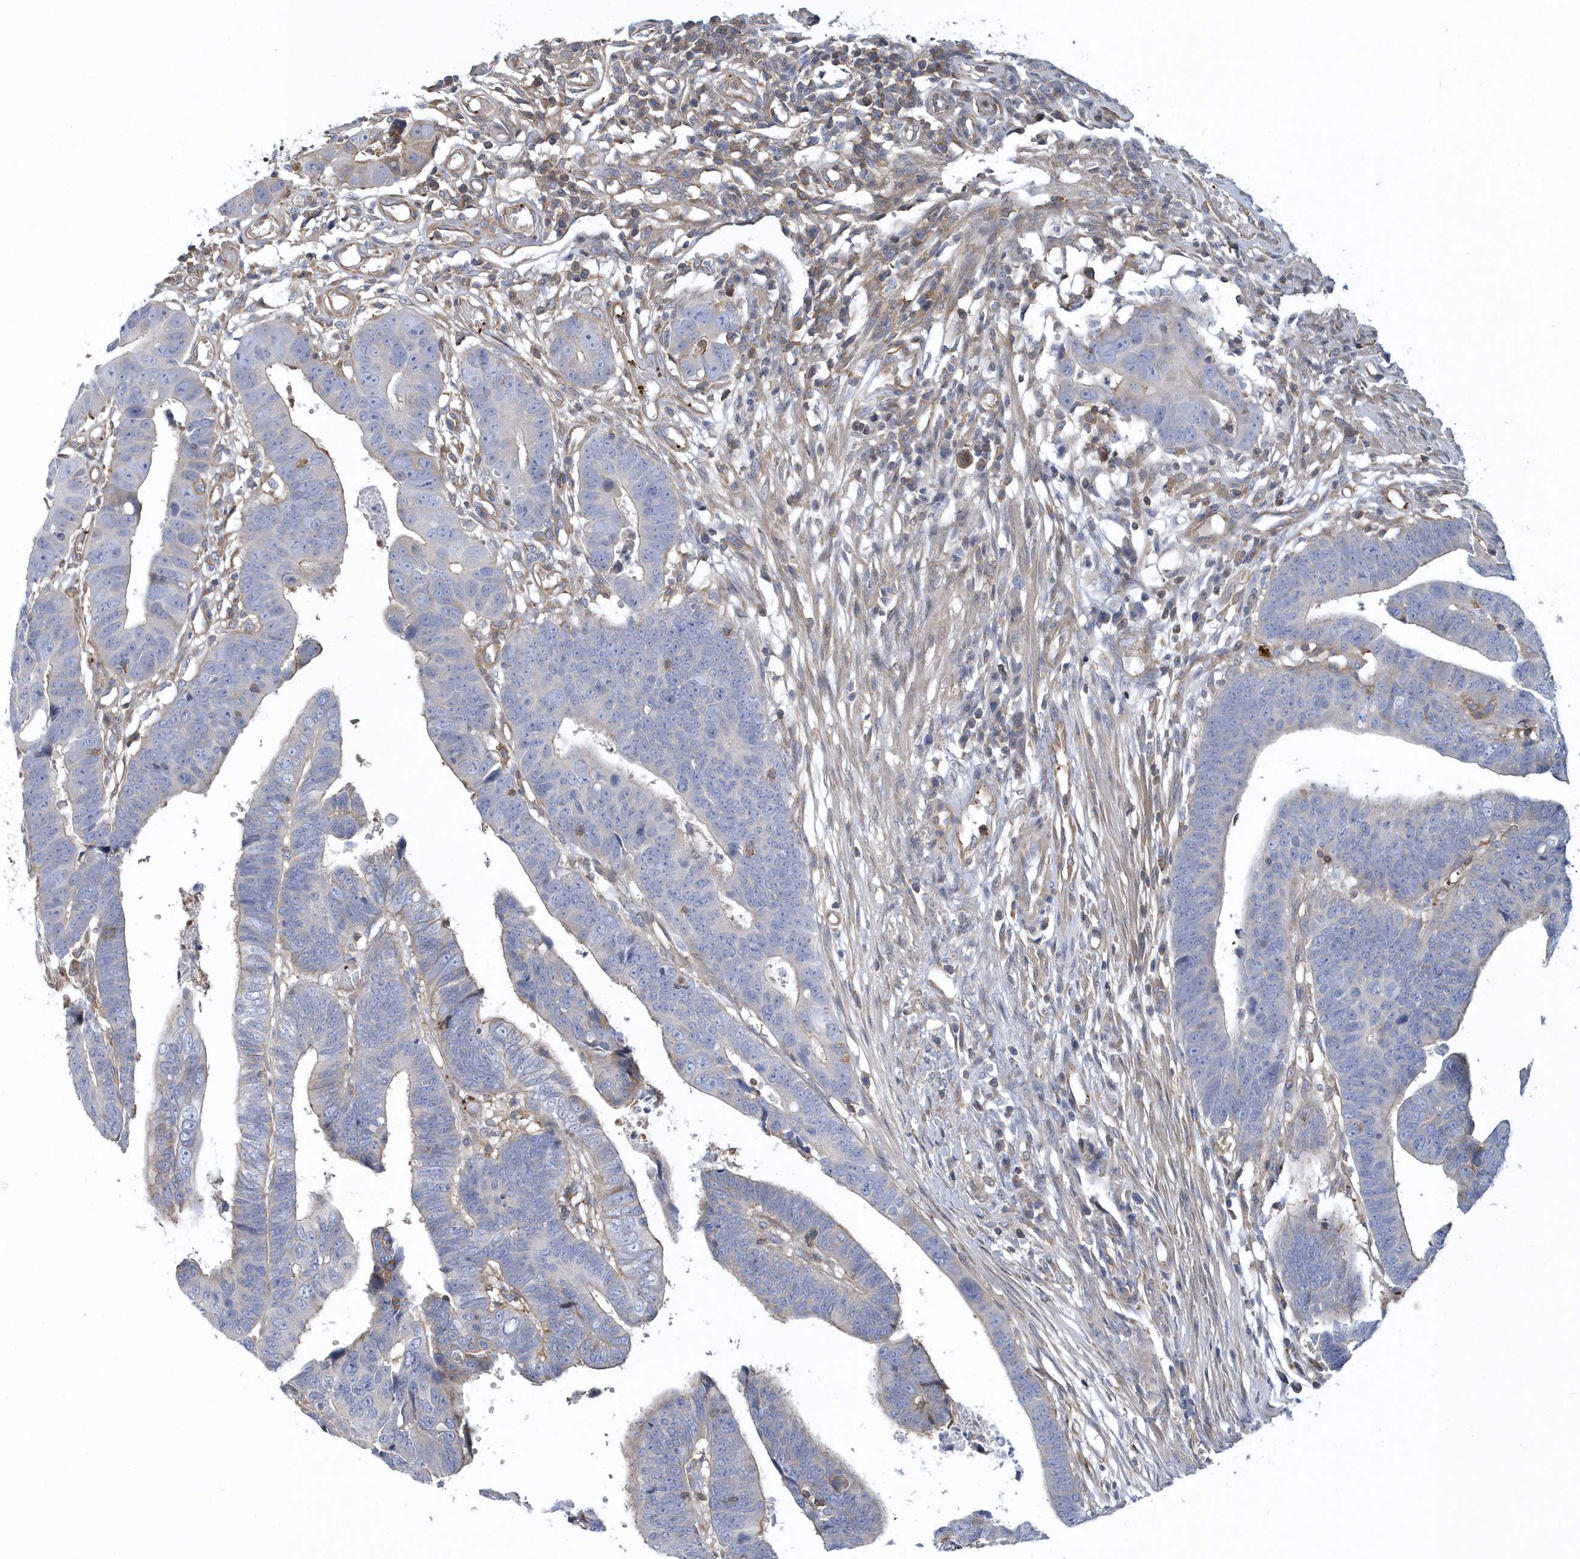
{"staining": {"intensity": "negative", "quantity": "none", "location": "none"}, "tissue": "colorectal cancer", "cell_type": "Tumor cells", "image_type": "cancer", "snomed": [{"axis": "morphology", "description": "Adenocarcinoma, NOS"}, {"axis": "topography", "description": "Rectum"}], "caption": "High magnification brightfield microscopy of adenocarcinoma (colorectal) stained with DAB (brown) and counterstained with hematoxylin (blue): tumor cells show no significant expression.", "gene": "ARAP2", "patient": {"sex": "female", "age": 65}}